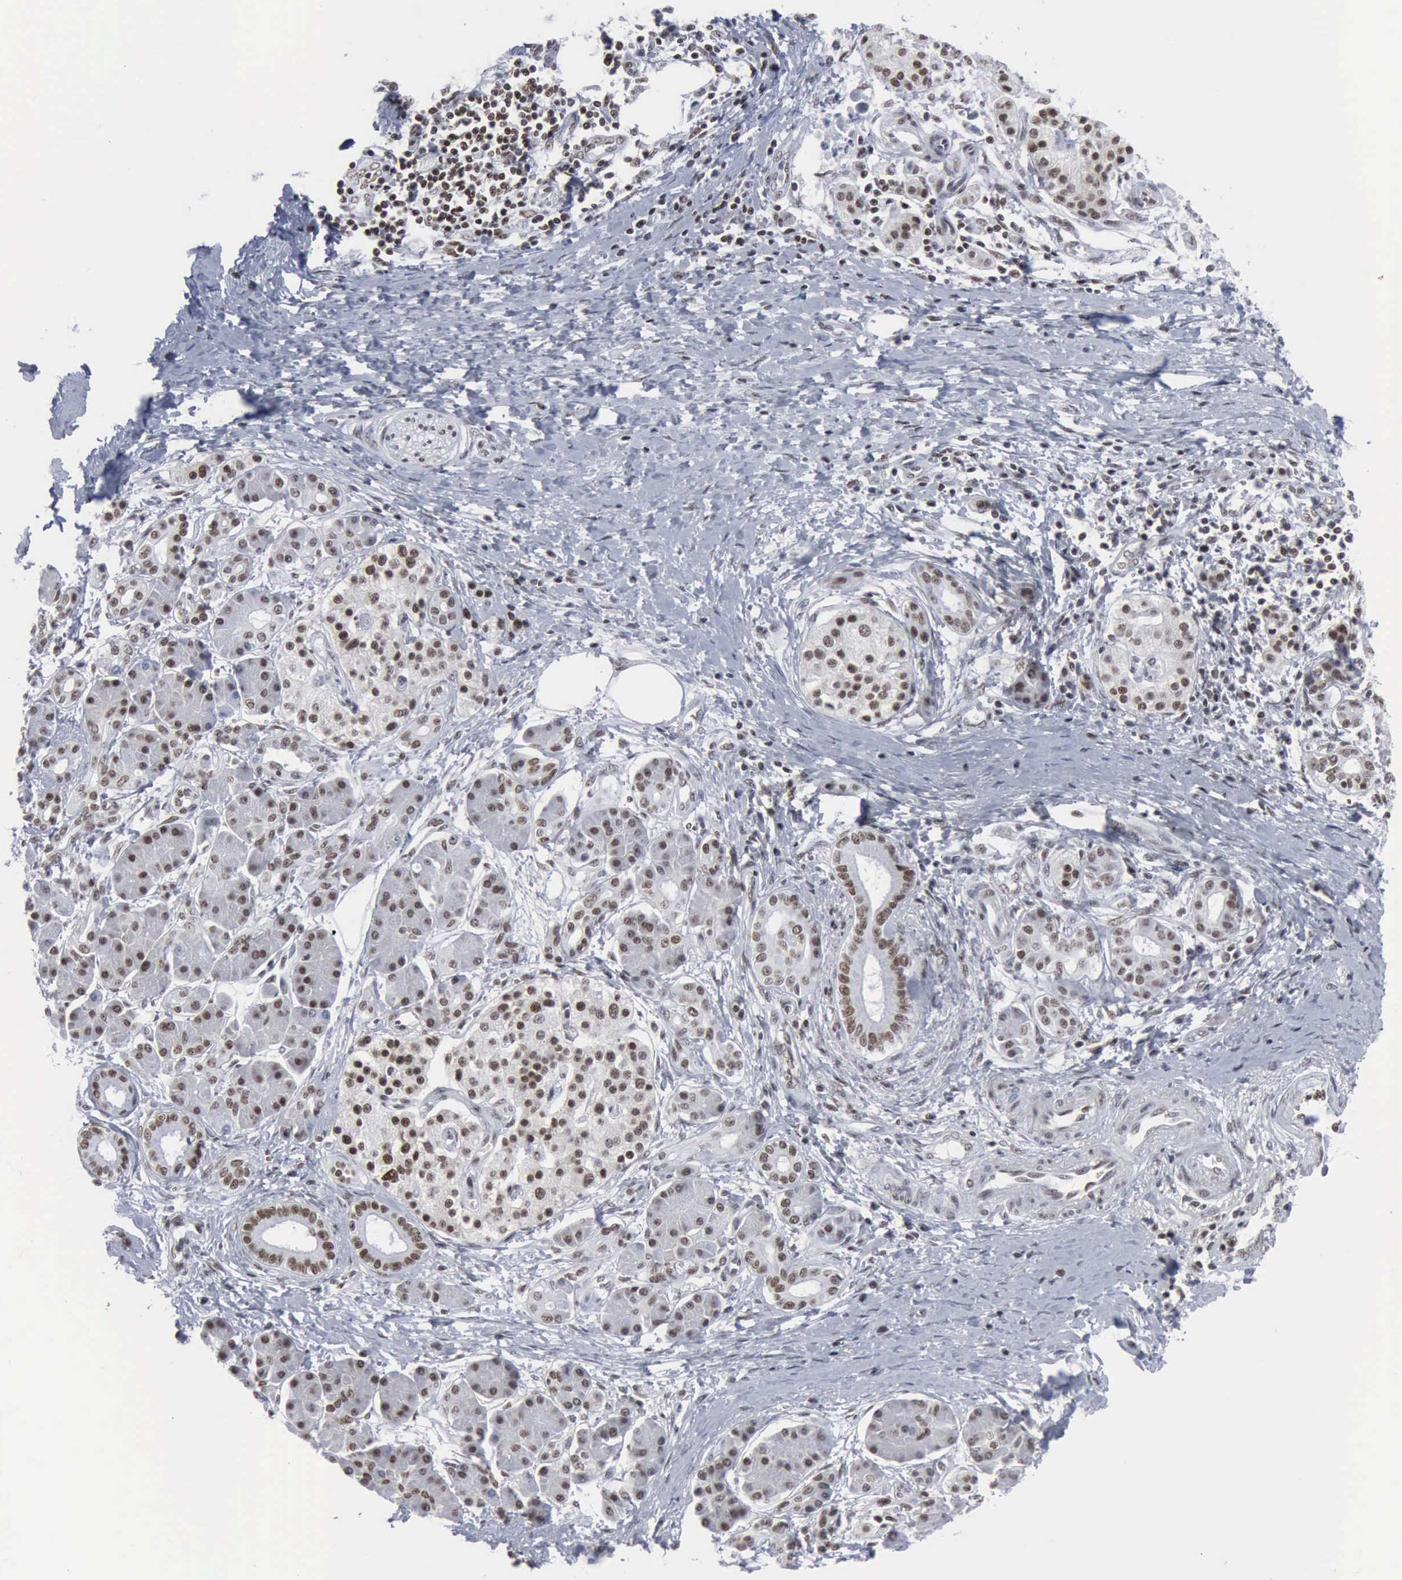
{"staining": {"intensity": "moderate", "quantity": "25%-75%", "location": "nuclear"}, "tissue": "pancreatic cancer", "cell_type": "Tumor cells", "image_type": "cancer", "snomed": [{"axis": "morphology", "description": "Adenocarcinoma, NOS"}, {"axis": "topography", "description": "Pancreas"}], "caption": "Human pancreatic cancer stained for a protein (brown) displays moderate nuclear positive positivity in about 25%-75% of tumor cells.", "gene": "XPA", "patient": {"sex": "female", "age": 66}}